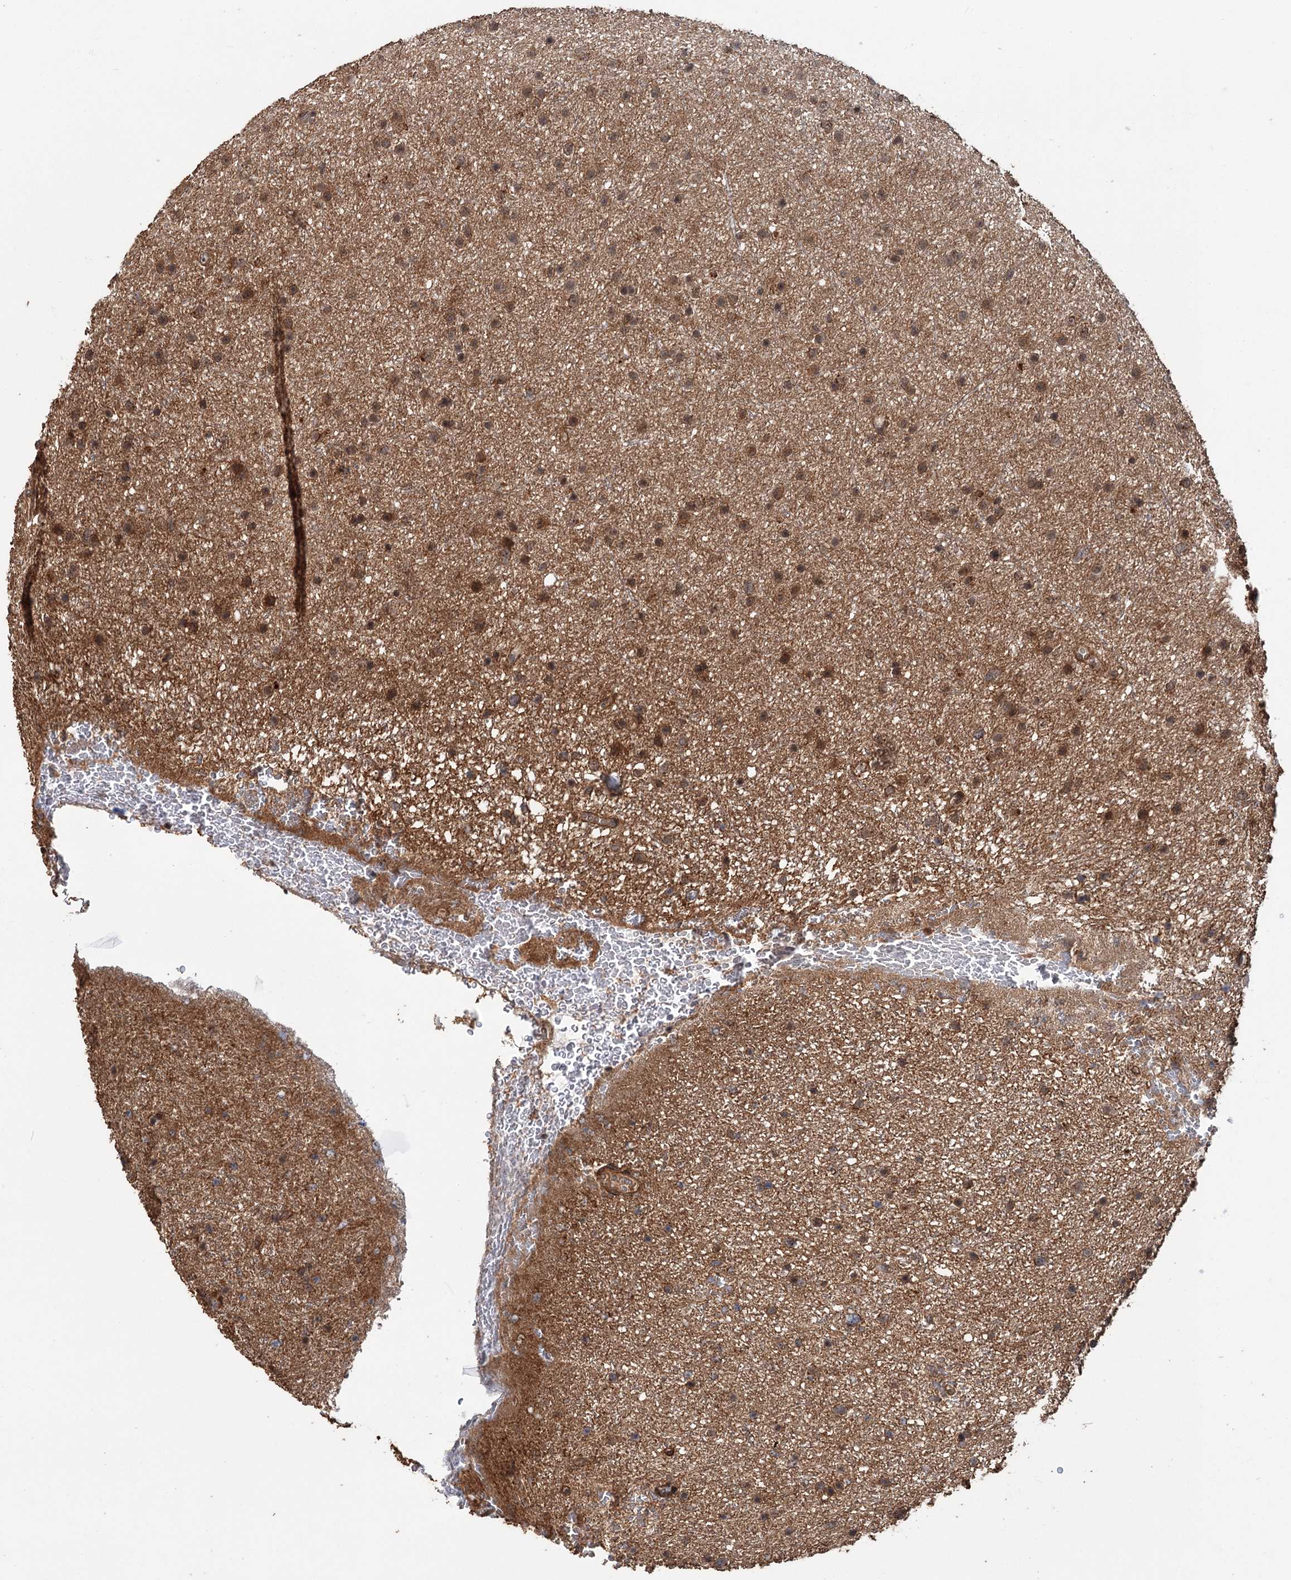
{"staining": {"intensity": "moderate", "quantity": ">75%", "location": "cytoplasmic/membranous"}, "tissue": "glioma", "cell_type": "Tumor cells", "image_type": "cancer", "snomed": [{"axis": "morphology", "description": "Glioma, malignant, Low grade"}, {"axis": "topography", "description": "Cerebral cortex"}], "caption": "A micrograph showing moderate cytoplasmic/membranous staining in approximately >75% of tumor cells in malignant low-grade glioma, as visualized by brown immunohistochemical staining.", "gene": "KANSL2", "patient": {"sex": "female", "age": 39}}